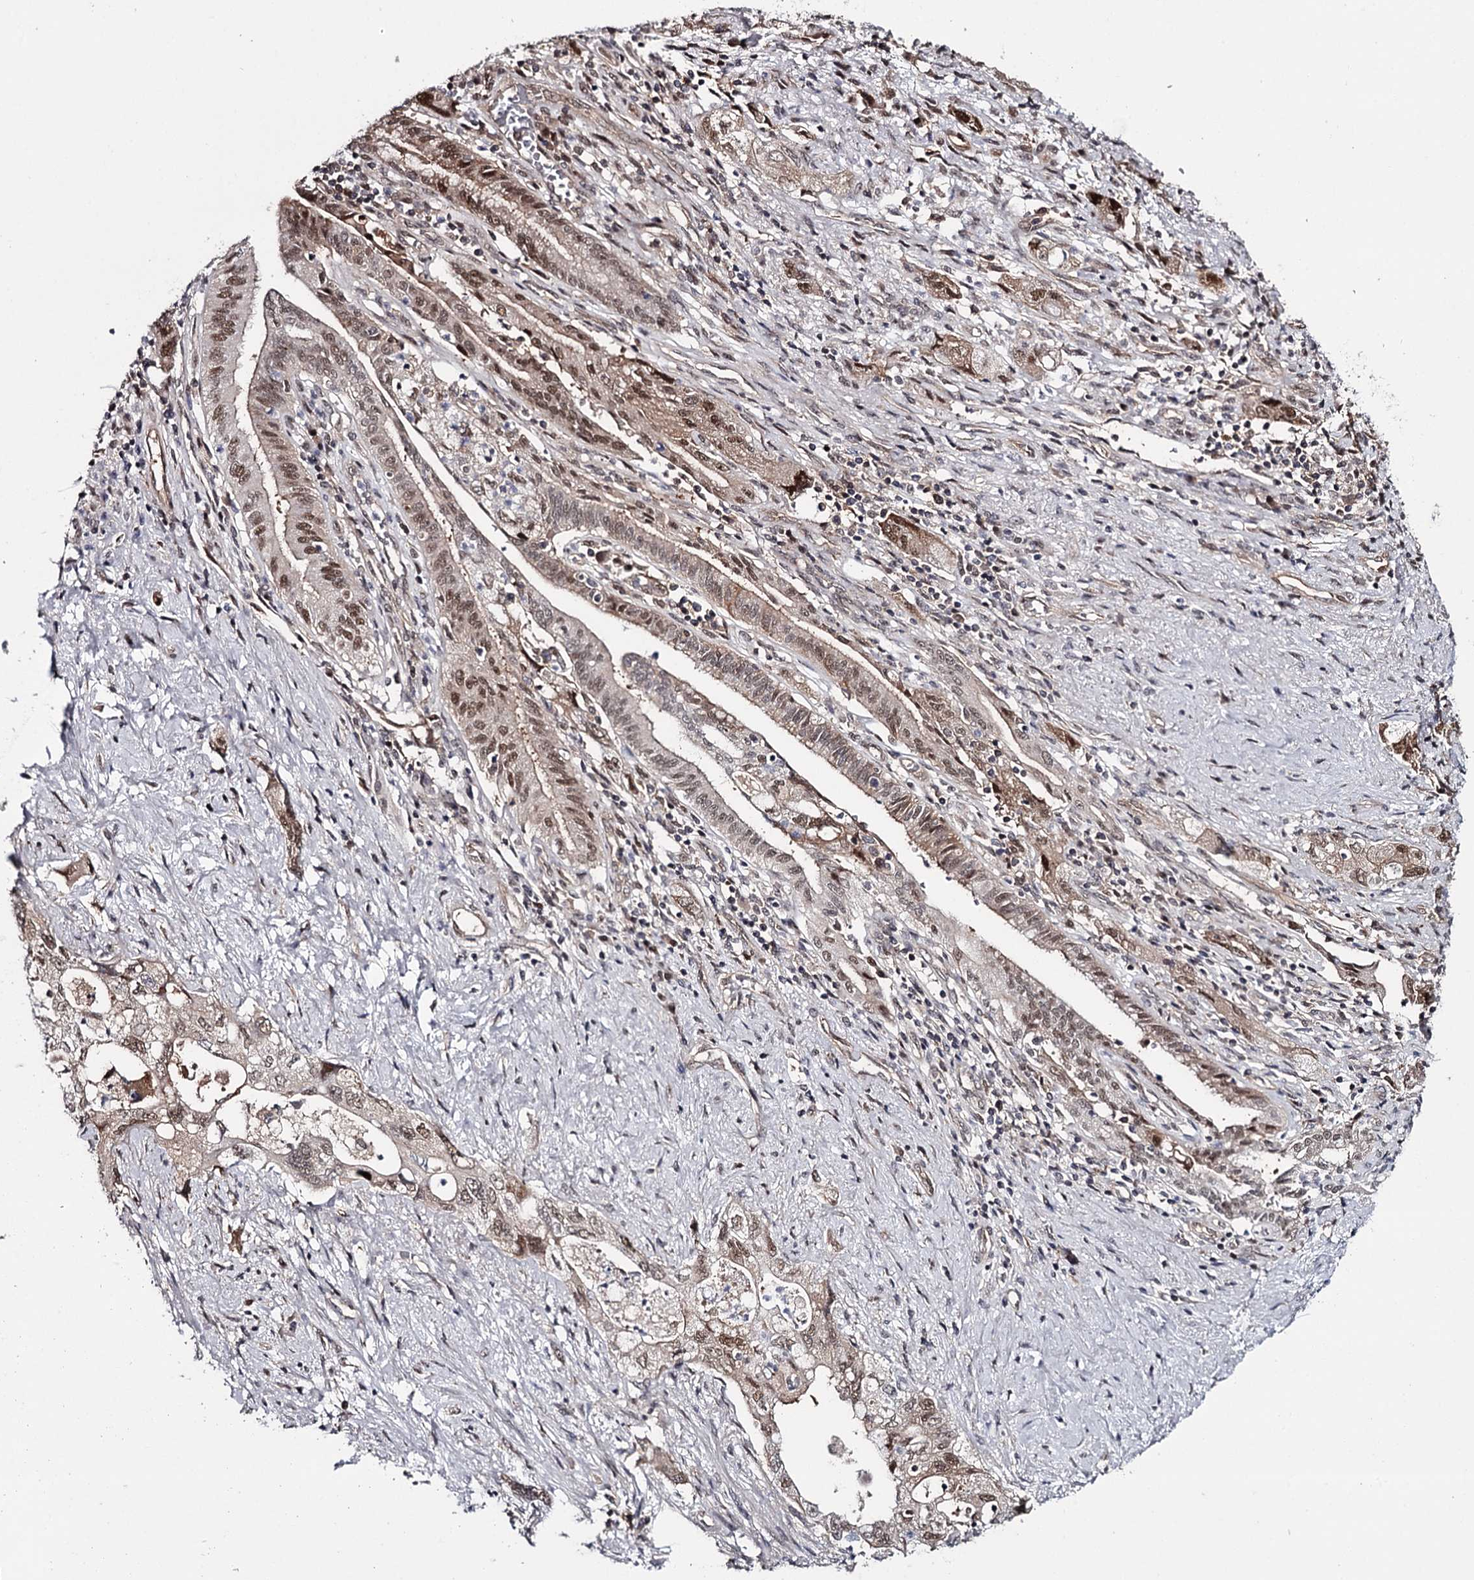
{"staining": {"intensity": "moderate", "quantity": "25%-75%", "location": "nuclear"}, "tissue": "pancreatic cancer", "cell_type": "Tumor cells", "image_type": "cancer", "snomed": [{"axis": "morphology", "description": "Adenocarcinoma, NOS"}, {"axis": "topography", "description": "Pancreas"}], "caption": "Pancreatic adenocarcinoma stained for a protein (brown) reveals moderate nuclear positive staining in about 25%-75% of tumor cells.", "gene": "GTSF1", "patient": {"sex": "female", "age": 73}}